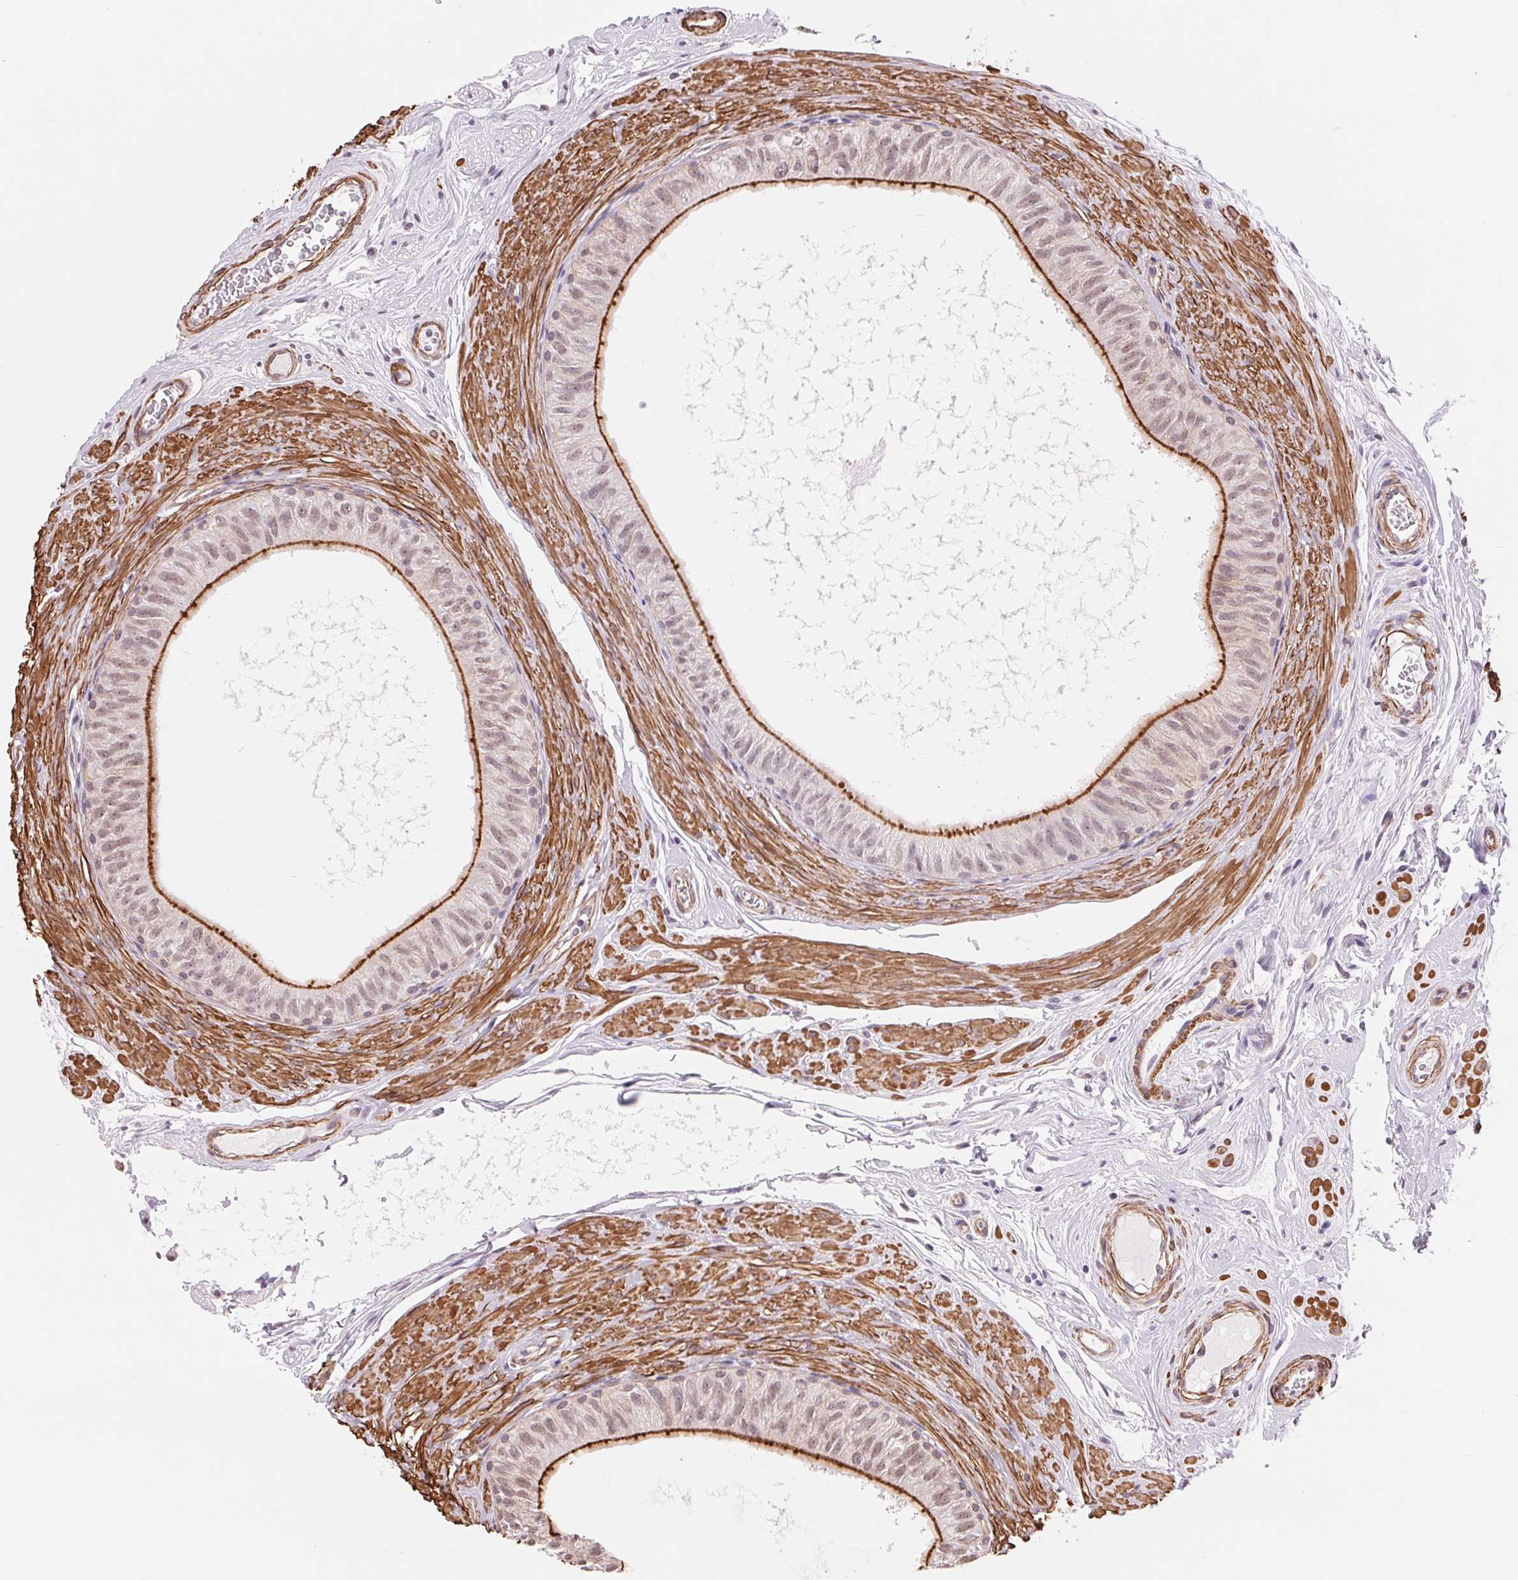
{"staining": {"intensity": "strong", "quantity": "<25%", "location": "cytoplasmic/membranous,nuclear"}, "tissue": "epididymis", "cell_type": "Glandular cells", "image_type": "normal", "snomed": [{"axis": "morphology", "description": "Normal tissue, NOS"}, {"axis": "topography", "description": "Epididymis"}], "caption": "Protein analysis of benign epididymis reveals strong cytoplasmic/membranous,nuclear expression in about <25% of glandular cells. (DAB IHC, brown staining for protein, blue staining for nuclei).", "gene": "BCAT1", "patient": {"sex": "male", "age": 36}}